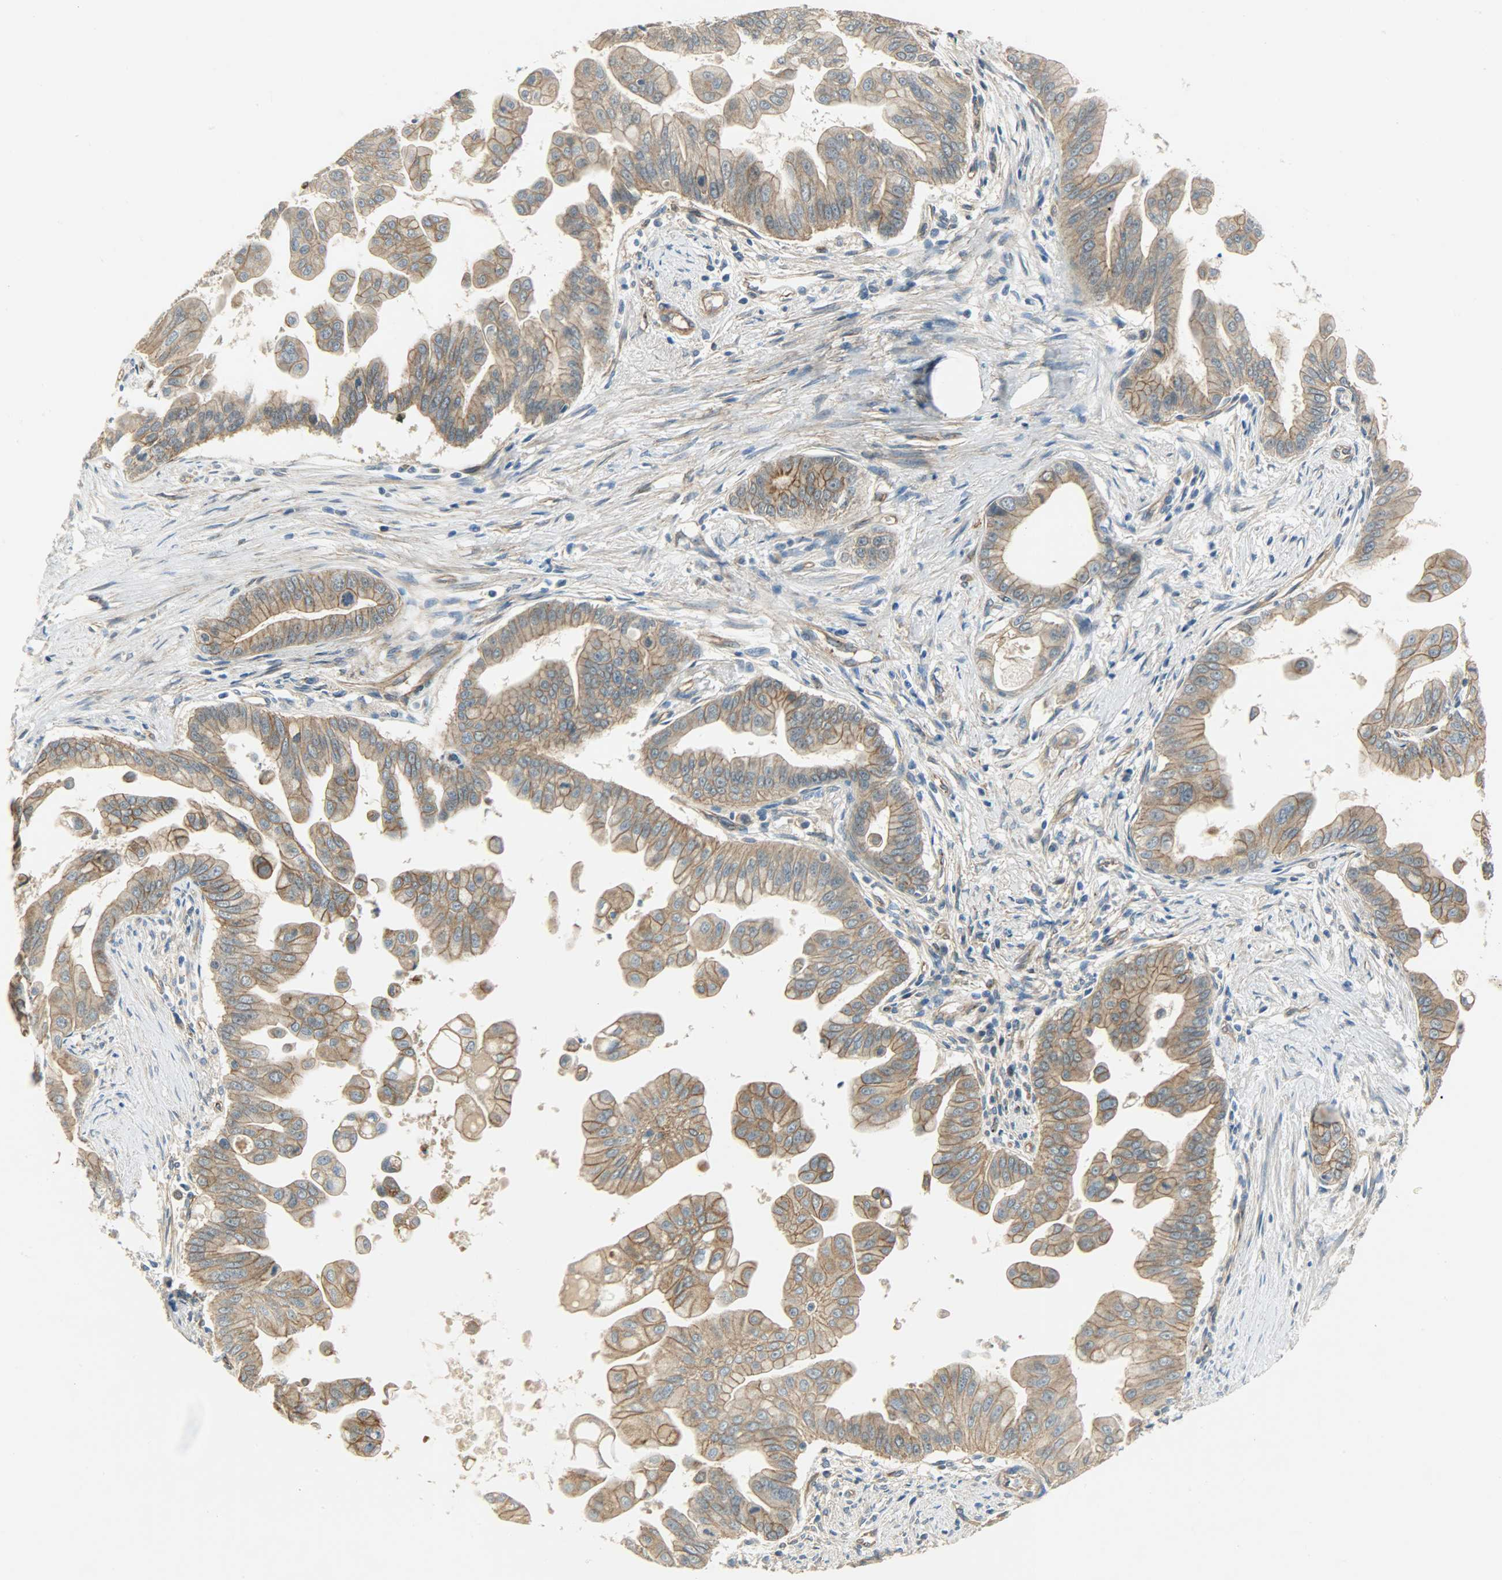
{"staining": {"intensity": "moderate", "quantity": ">75%", "location": "cytoplasmic/membranous"}, "tissue": "pancreatic cancer", "cell_type": "Tumor cells", "image_type": "cancer", "snomed": [{"axis": "morphology", "description": "Adenocarcinoma, NOS"}, {"axis": "topography", "description": "Pancreas"}], "caption": "Immunohistochemical staining of pancreatic cancer shows medium levels of moderate cytoplasmic/membranous expression in about >75% of tumor cells. The staining was performed using DAB (3,3'-diaminobenzidine), with brown indicating positive protein expression. Nuclei are stained blue with hematoxylin.", "gene": "KIAA1217", "patient": {"sex": "female", "age": 75}}